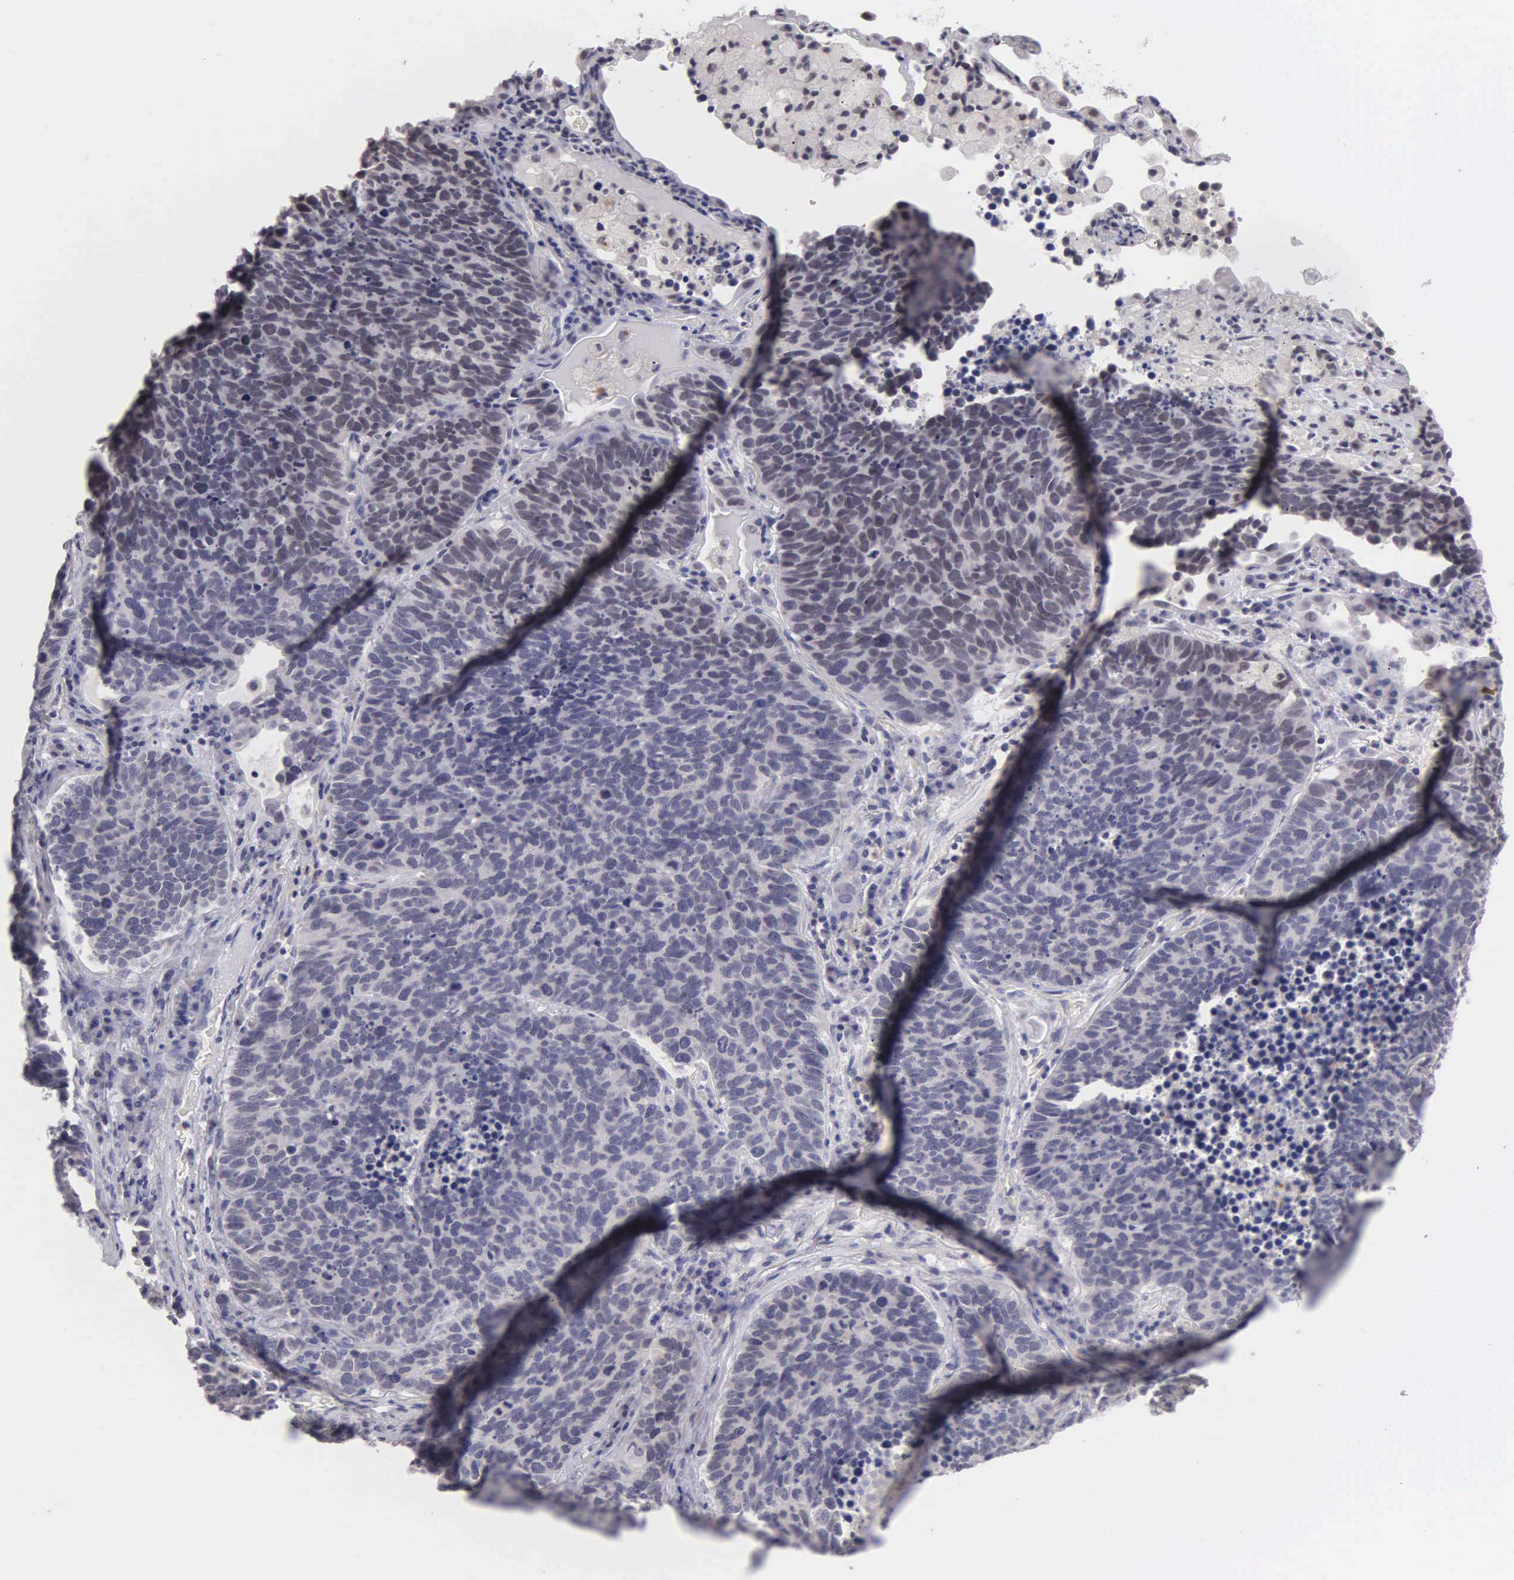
{"staining": {"intensity": "negative", "quantity": "none", "location": "none"}, "tissue": "lung cancer", "cell_type": "Tumor cells", "image_type": "cancer", "snomed": [{"axis": "morphology", "description": "Neoplasm, malignant, NOS"}, {"axis": "topography", "description": "Lung"}], "caption": "A high-resolution image shows immunohistochemistry staining of lung cancer, which reveals no significant staining in tumor cells. (Brightfield microscopy of DAB immunohistochemistry (IHC) at high magnification).", "gene": "BRD1", "patient": {"sex": "female", "age": 75}}